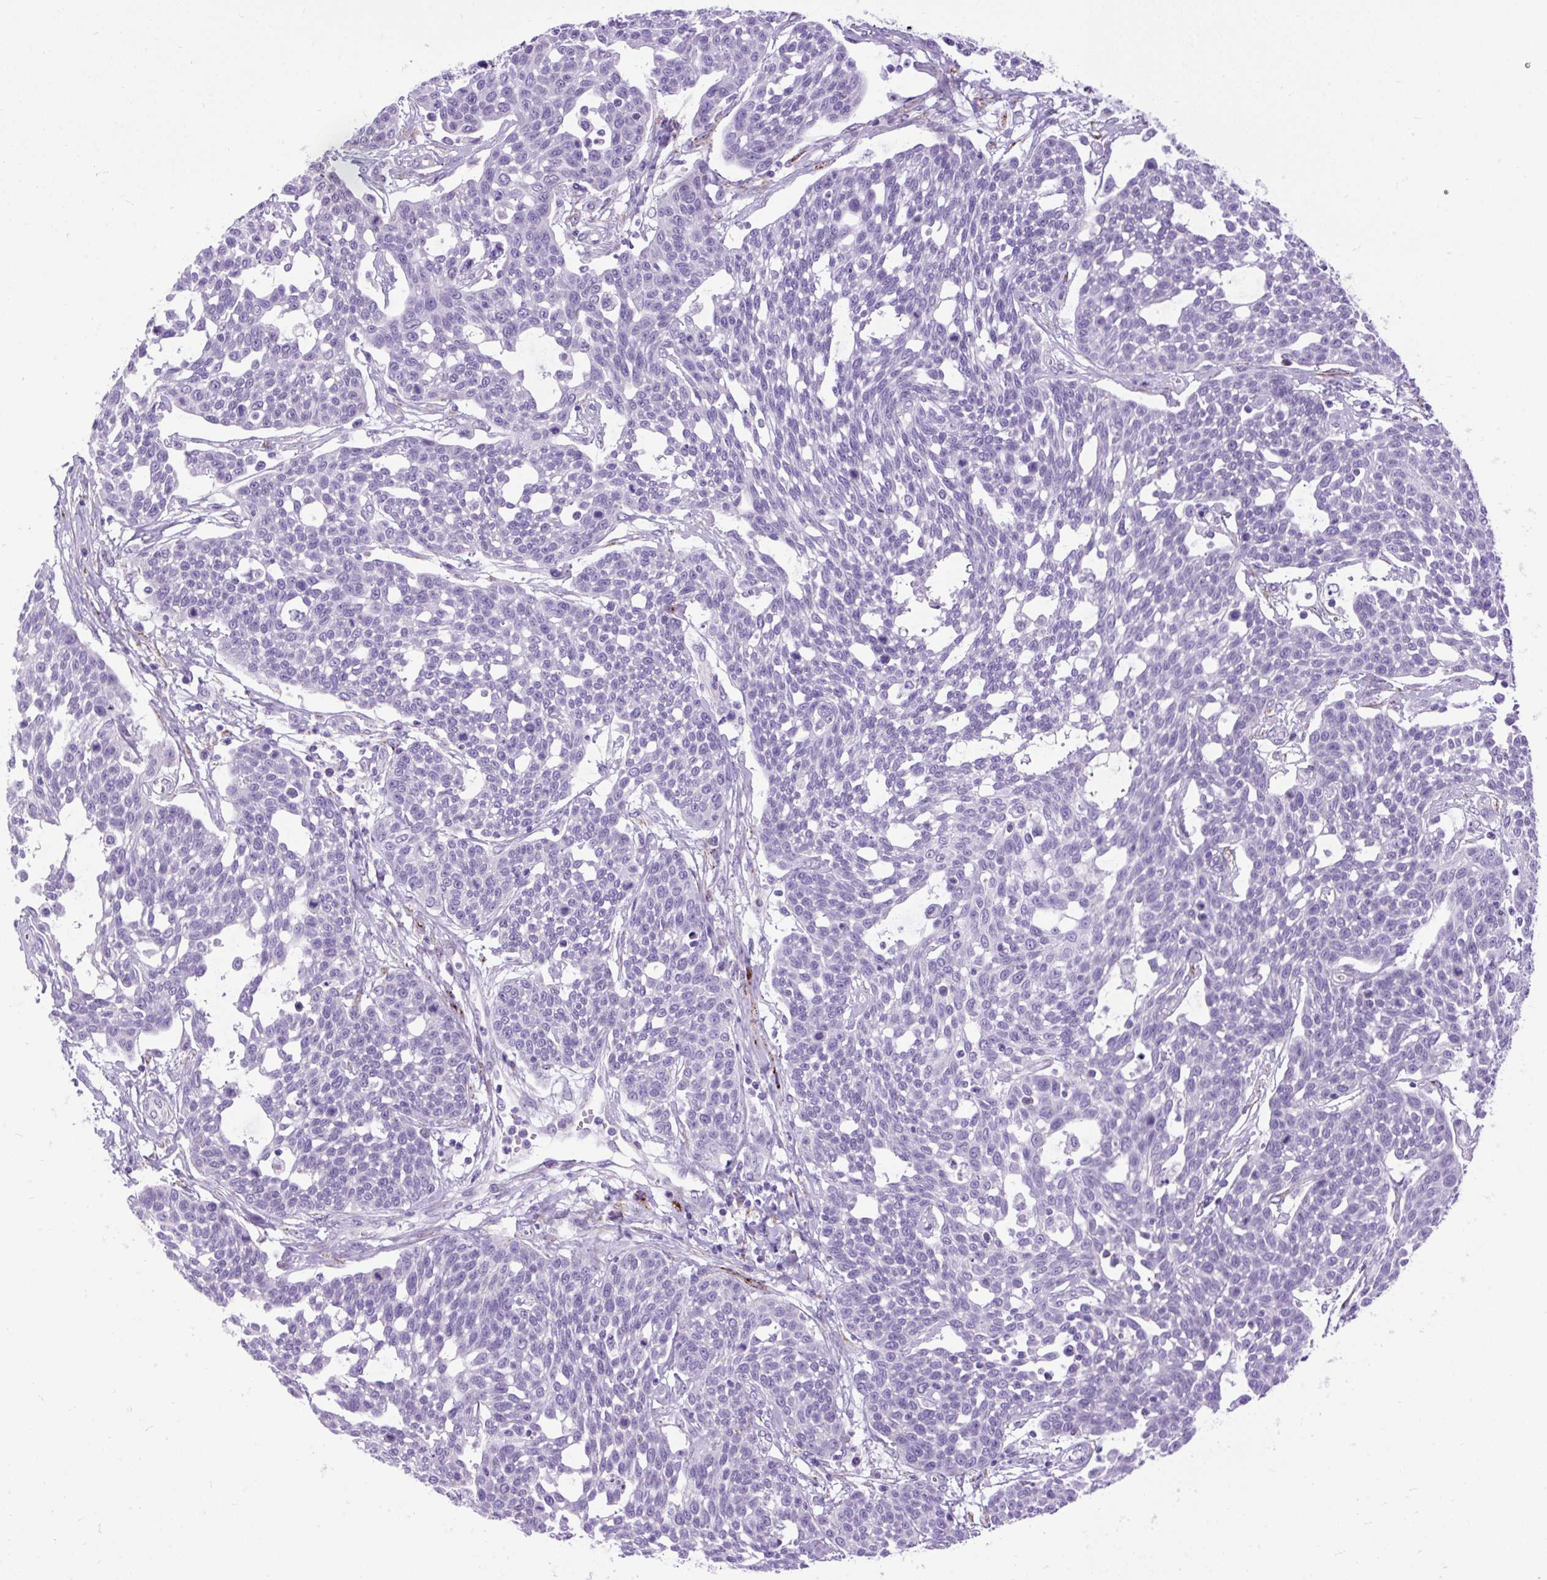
{"staining": {"intensity": "negative", "quantity": "none", "location": "none"}, "tissue": "cervical cancer", "cell_type": "Tumor cells", "image_type": "cancer", "snomed": [{"axis": "morphology", "description": "Squamous cell carcinoma, NOS"}, {"axis": "topography", "description": "Cervix"}], "caption": "This is an IHC image of squamous cell carcinoma (cervical). There is no staining in tumor cells.", "gene": "ZNF256", "patient": {"sex": "female", "age": 34}}